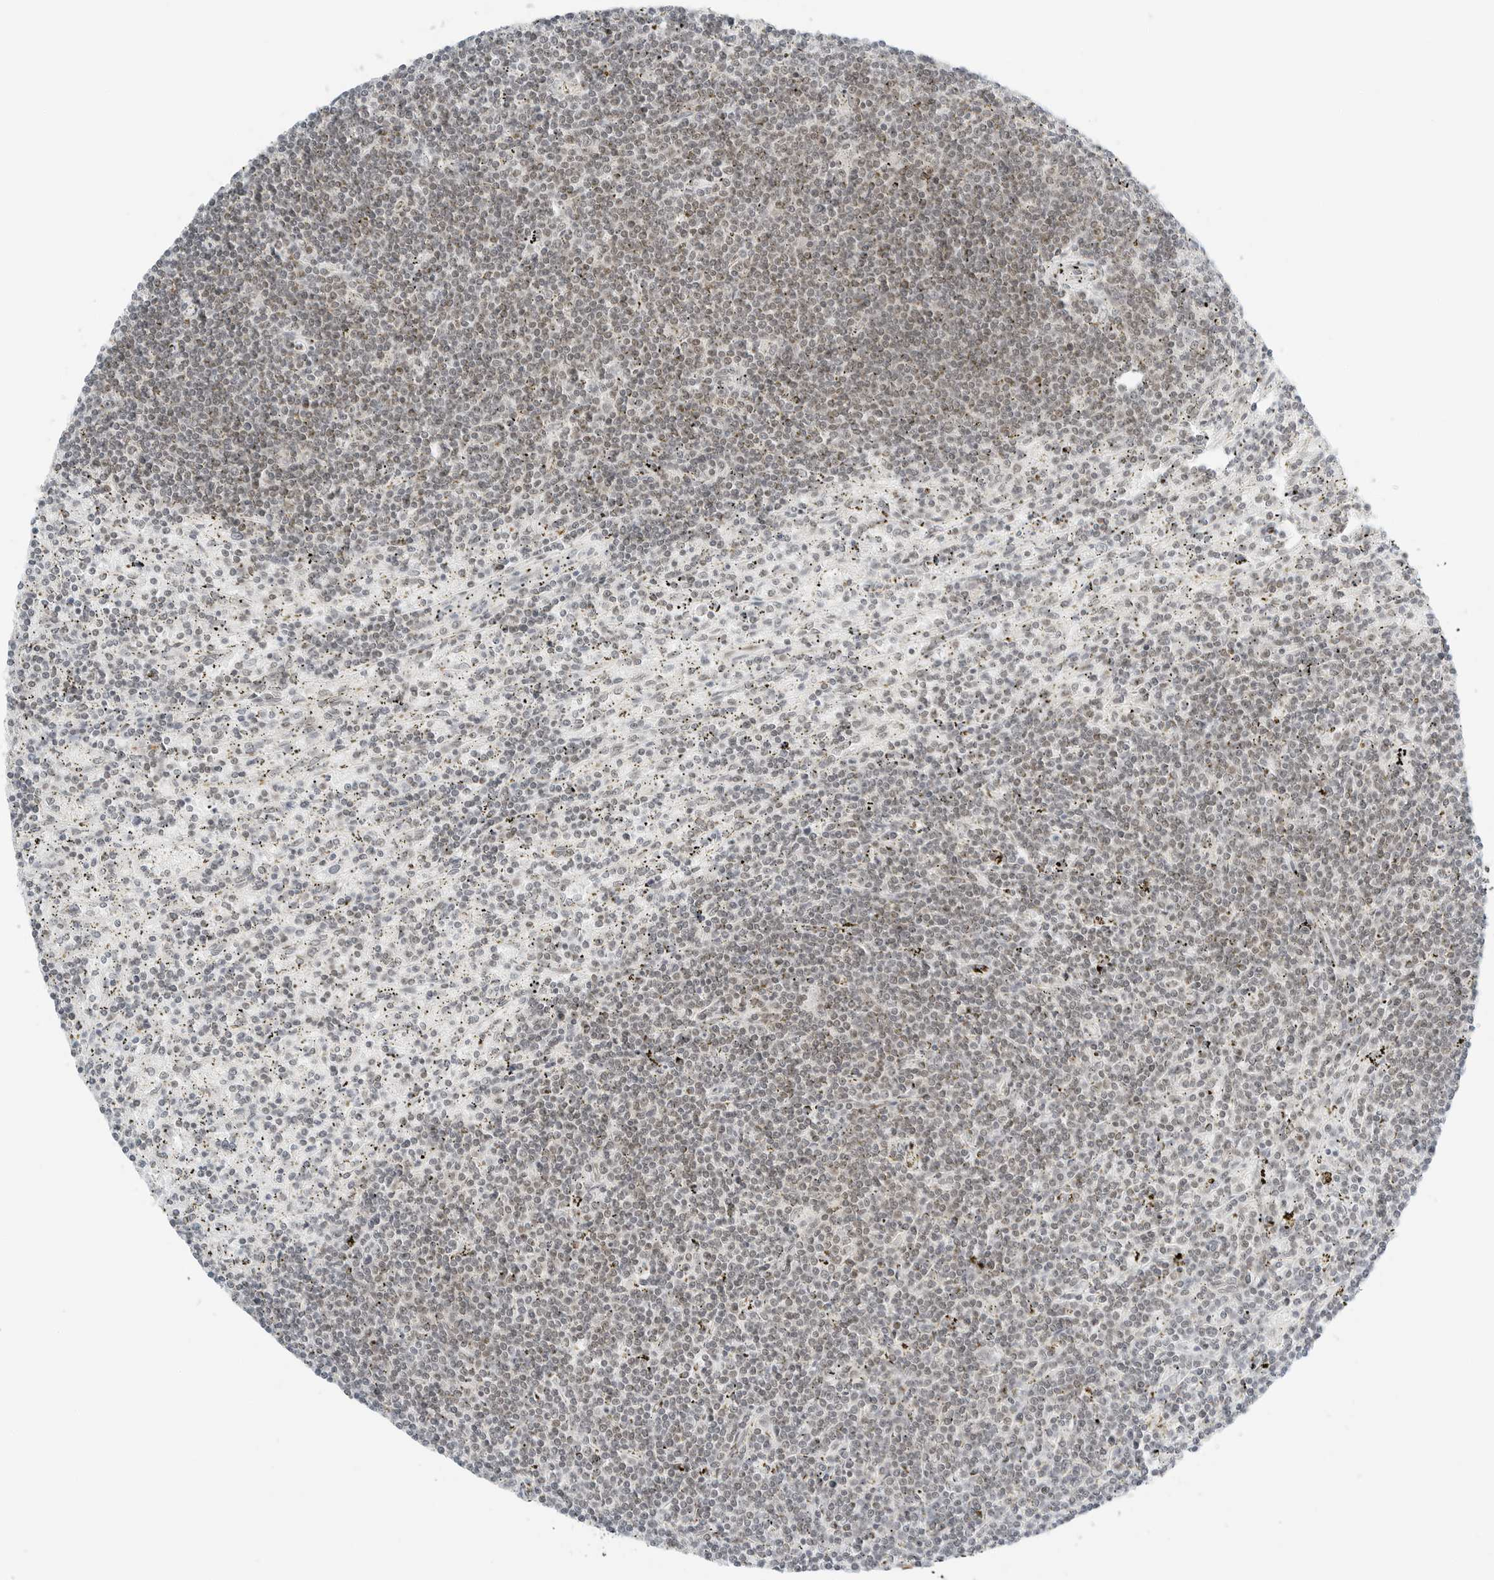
{"staining": {"intensity": "weak", "quantity": "25%-75%", "location": "nuclear"}, "tissue": "lymphoma", "cell_type": "Tumor cells", "image_type": "cancer", "snomed": [{"axis": "morphology", "description": "Malignant lymphoma, non-Hodgkin's type, Low grade"}, {"axis": "topography", "description": "Spleen"}], "caption": "The image demonstrates immunohistochemical staining of lymphoma. There is weak nuclear positivity is present in about 25%-75% of tumor cells.", "gene": "CRTC2", "patient": {"sex": "male", "age": 76}}